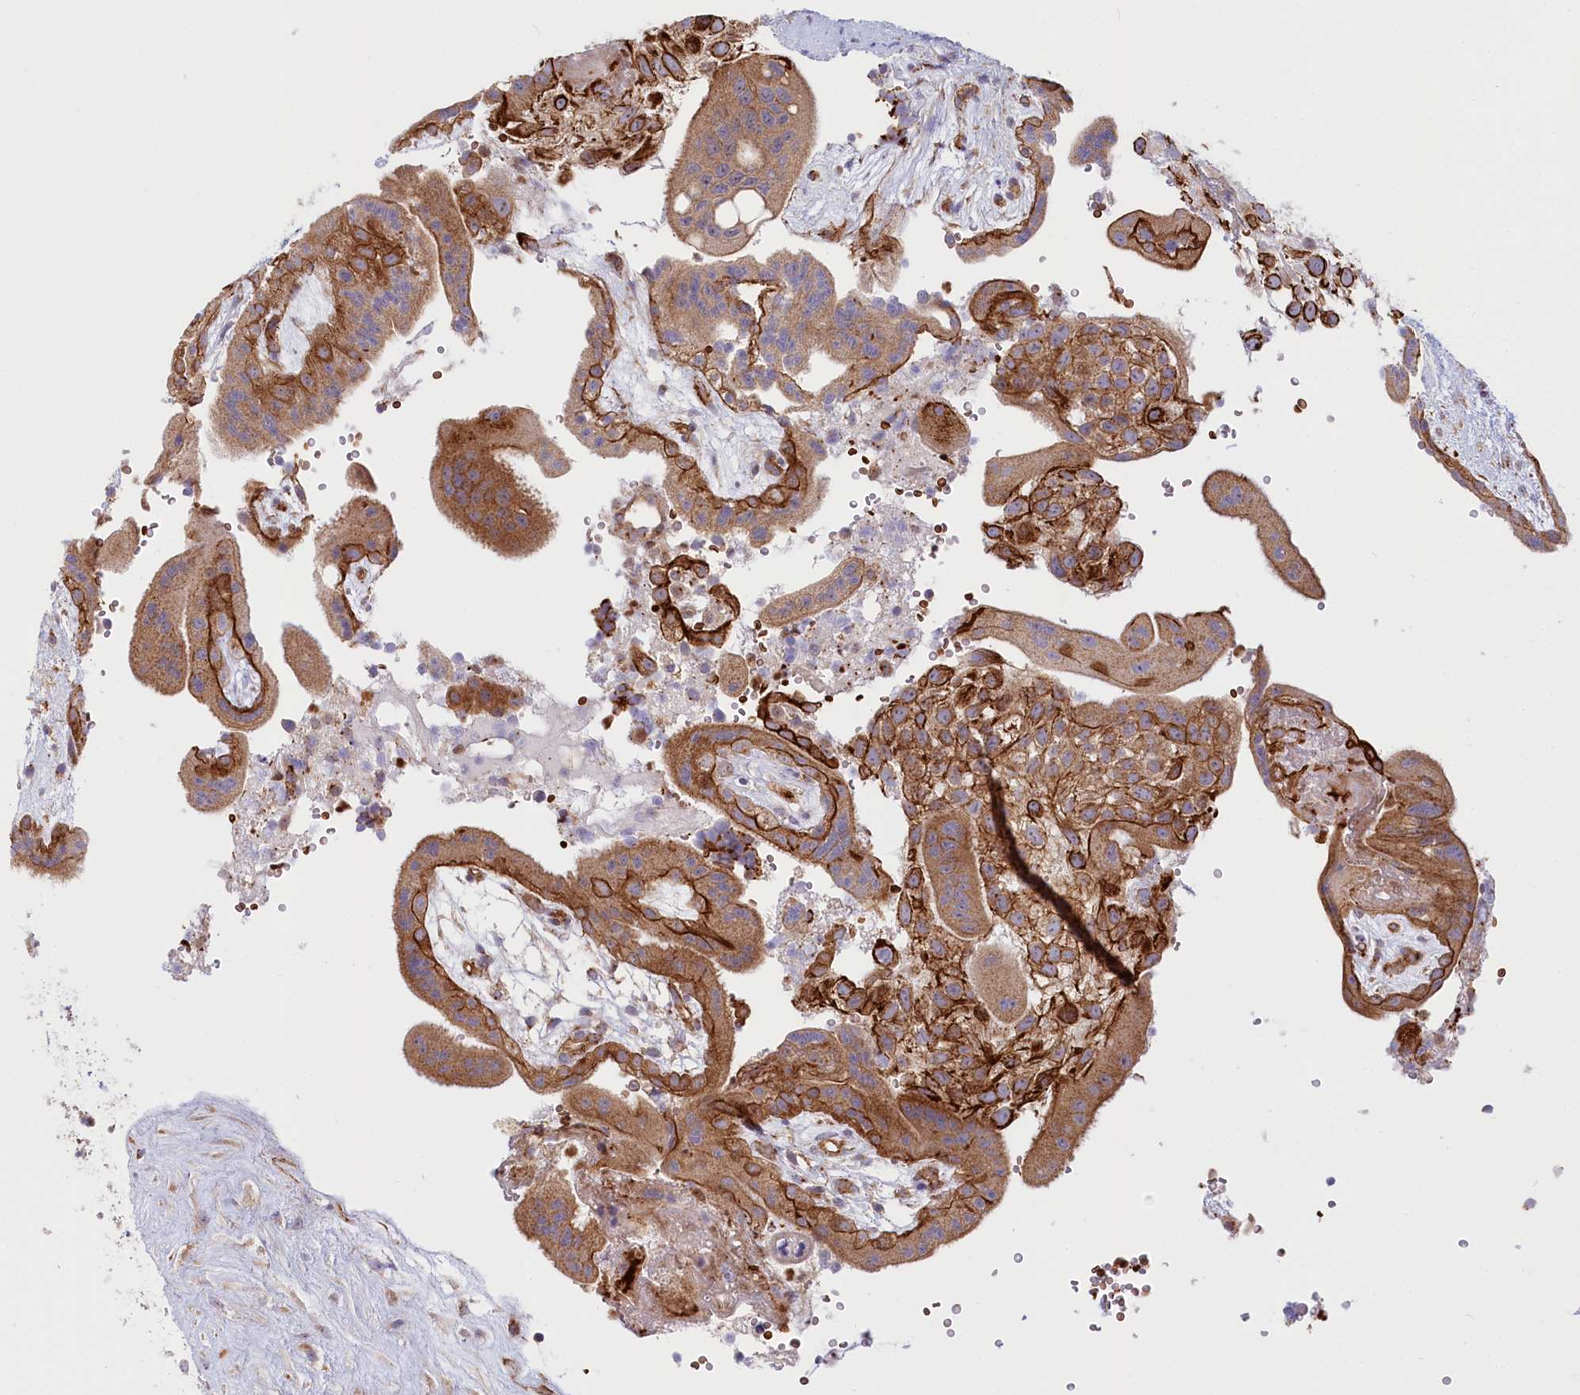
{"staining": {"intensity": "strong", "quantity": "25%-75%", "location": "cytoplasmic/membranous"}, "tissue": "placenta", "cell_type": "Trophoblastic cells", "image_type": "normal", "snomed": [{"axis": "morphology", "description": "Normal tissue, NOS"}, {"axis": "topography", "description": "Placenta"}], "caption": "Protein expression analysis of unremarkable placenta exhibits strong cytoplasmic/membranous expression in approximately 25%-75% of trophoblastic cells.", "gene": "COMMD3", "patient": {"sex": "female", "age": 18}}